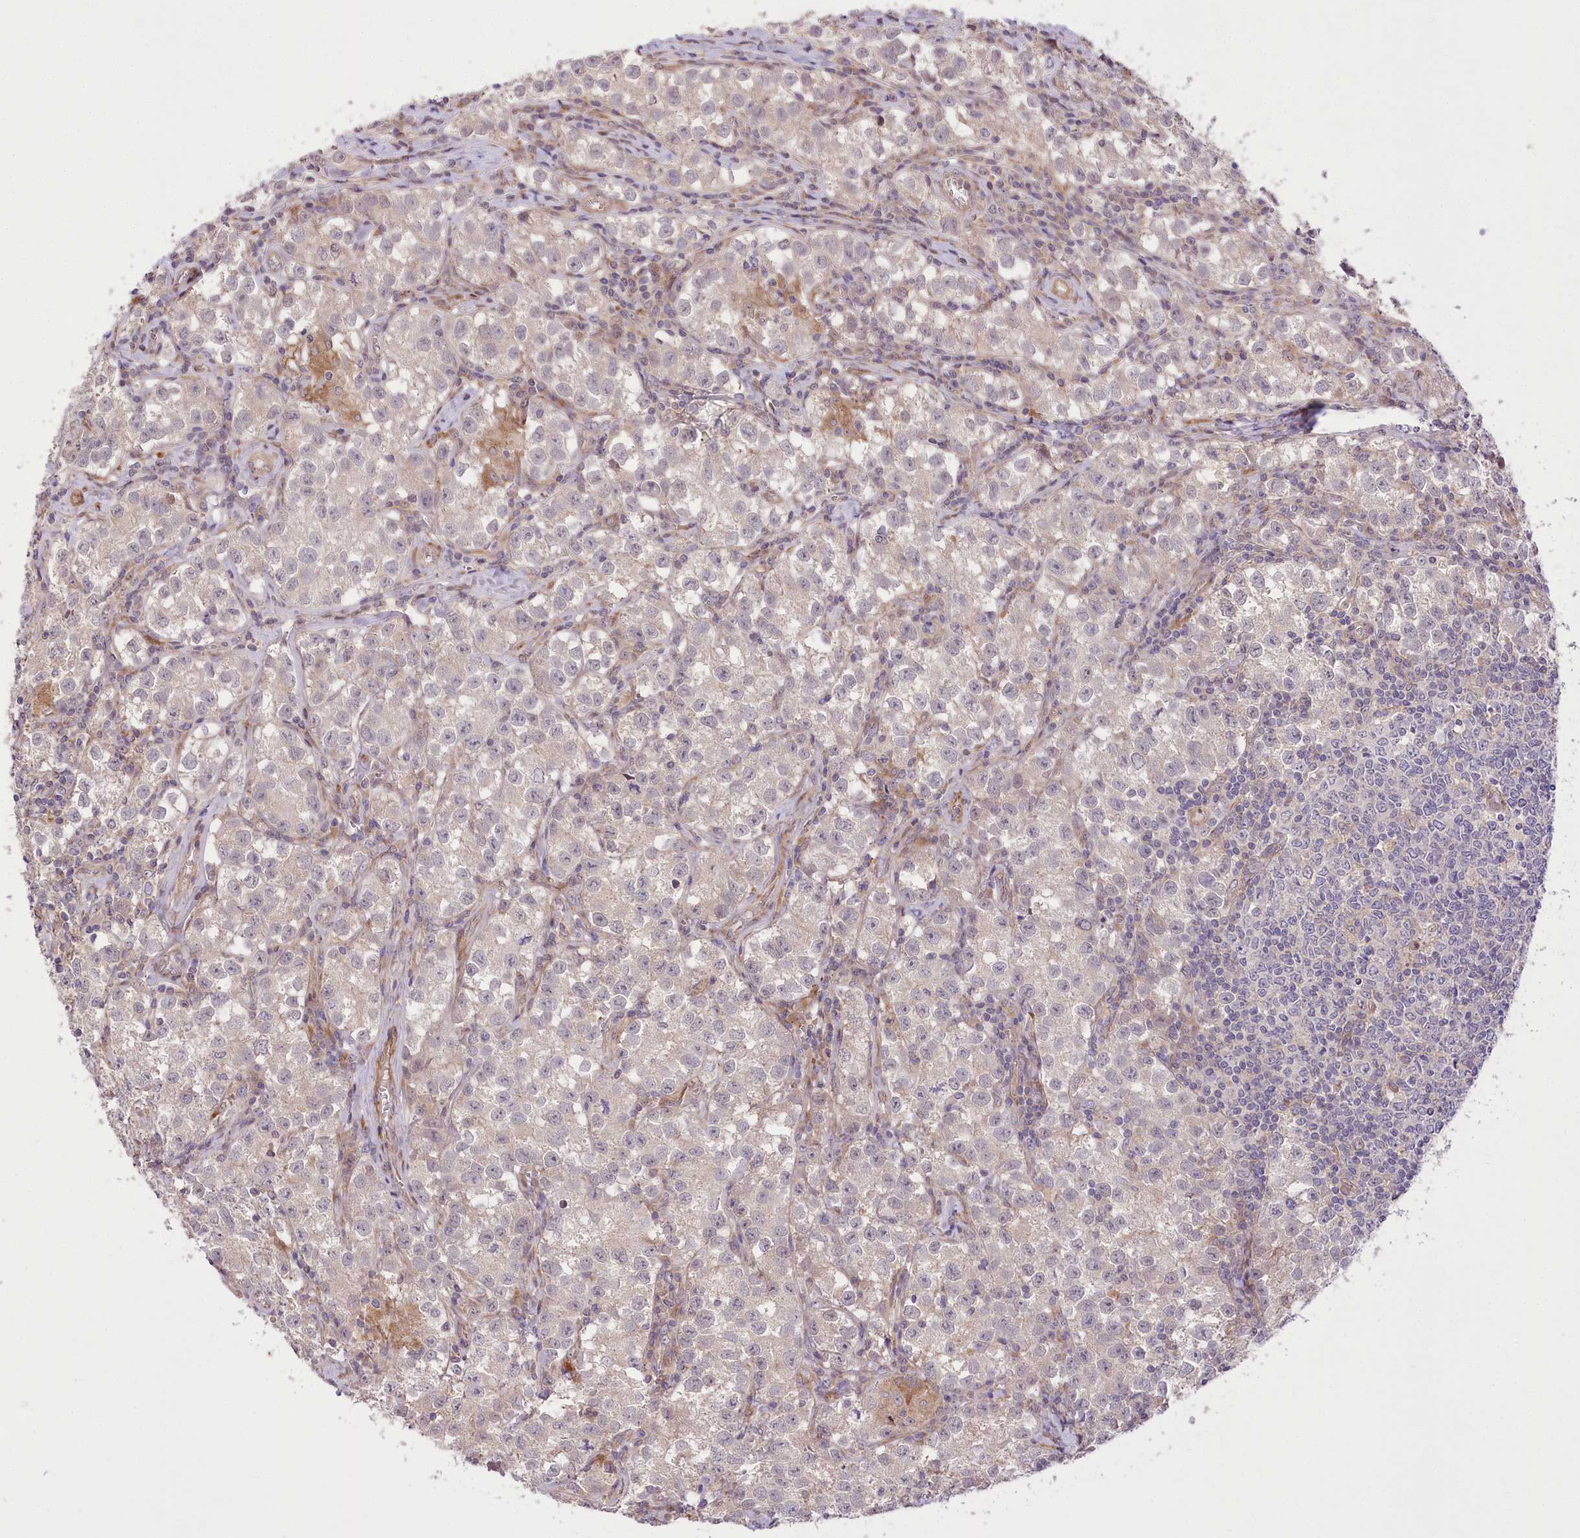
{"staining": {"intensity": "negative", "quantity": "none", "location": "none"}, "tissue": "testis cancer", "cell_type": "Tumor cells", "image_type": "cancer", "snomed": [{"axis": "morphology", "description": "Seminoma, NOS"}, {"axis": "morphology", "description": "Carcinoma, Embryonal, NOS"}, {"axis": "topography", "description": "Testis"}], "caption": "Tumor cells show no significant staining in testis cancer (embryonal carcinoma).", "gene": "TRUB1", "patient": {"sex": "male", "age": 43}}